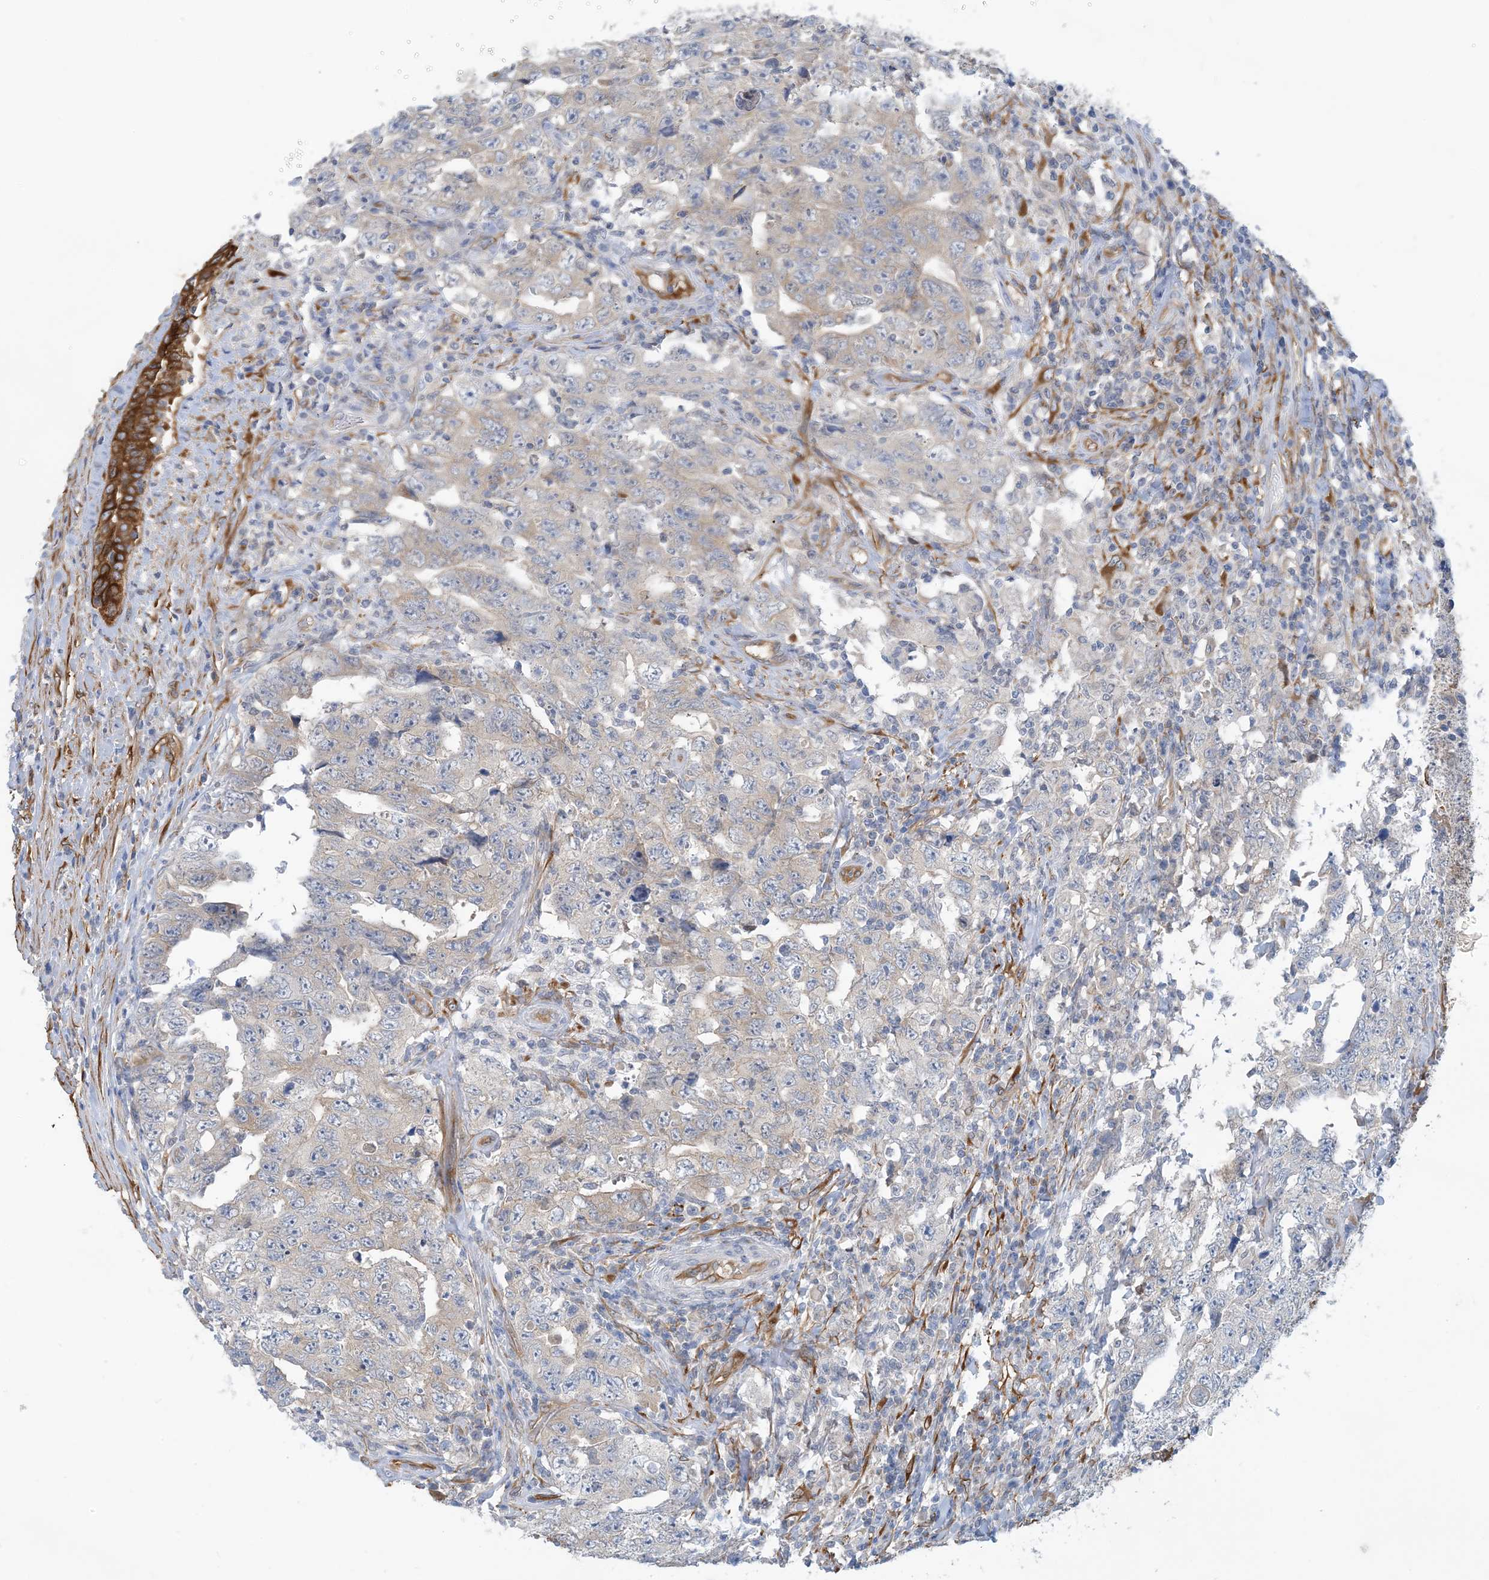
{"staining": {"intensity": "weak", "quantity": "25%-75%", "location": "cytoplasmic/membranous"}, "tissue": "testis cancer", "cell_type": "Tumor cells", "image_type": "cancer", "snomed": [{"axis": "morphology", "description": "Carcinoma, Embryonal, NOS"}, {"axis": "topography", "description": "Testis"}], "caption": "Approximately 25%-75% of tumor cells in testis cancer demonstrate weak cytoplasmic/membranous protein staining as visualized by brown immunohistochemical staining.", "gene": "EIF2A", "patient": {"sex": "male", "age": 26}}